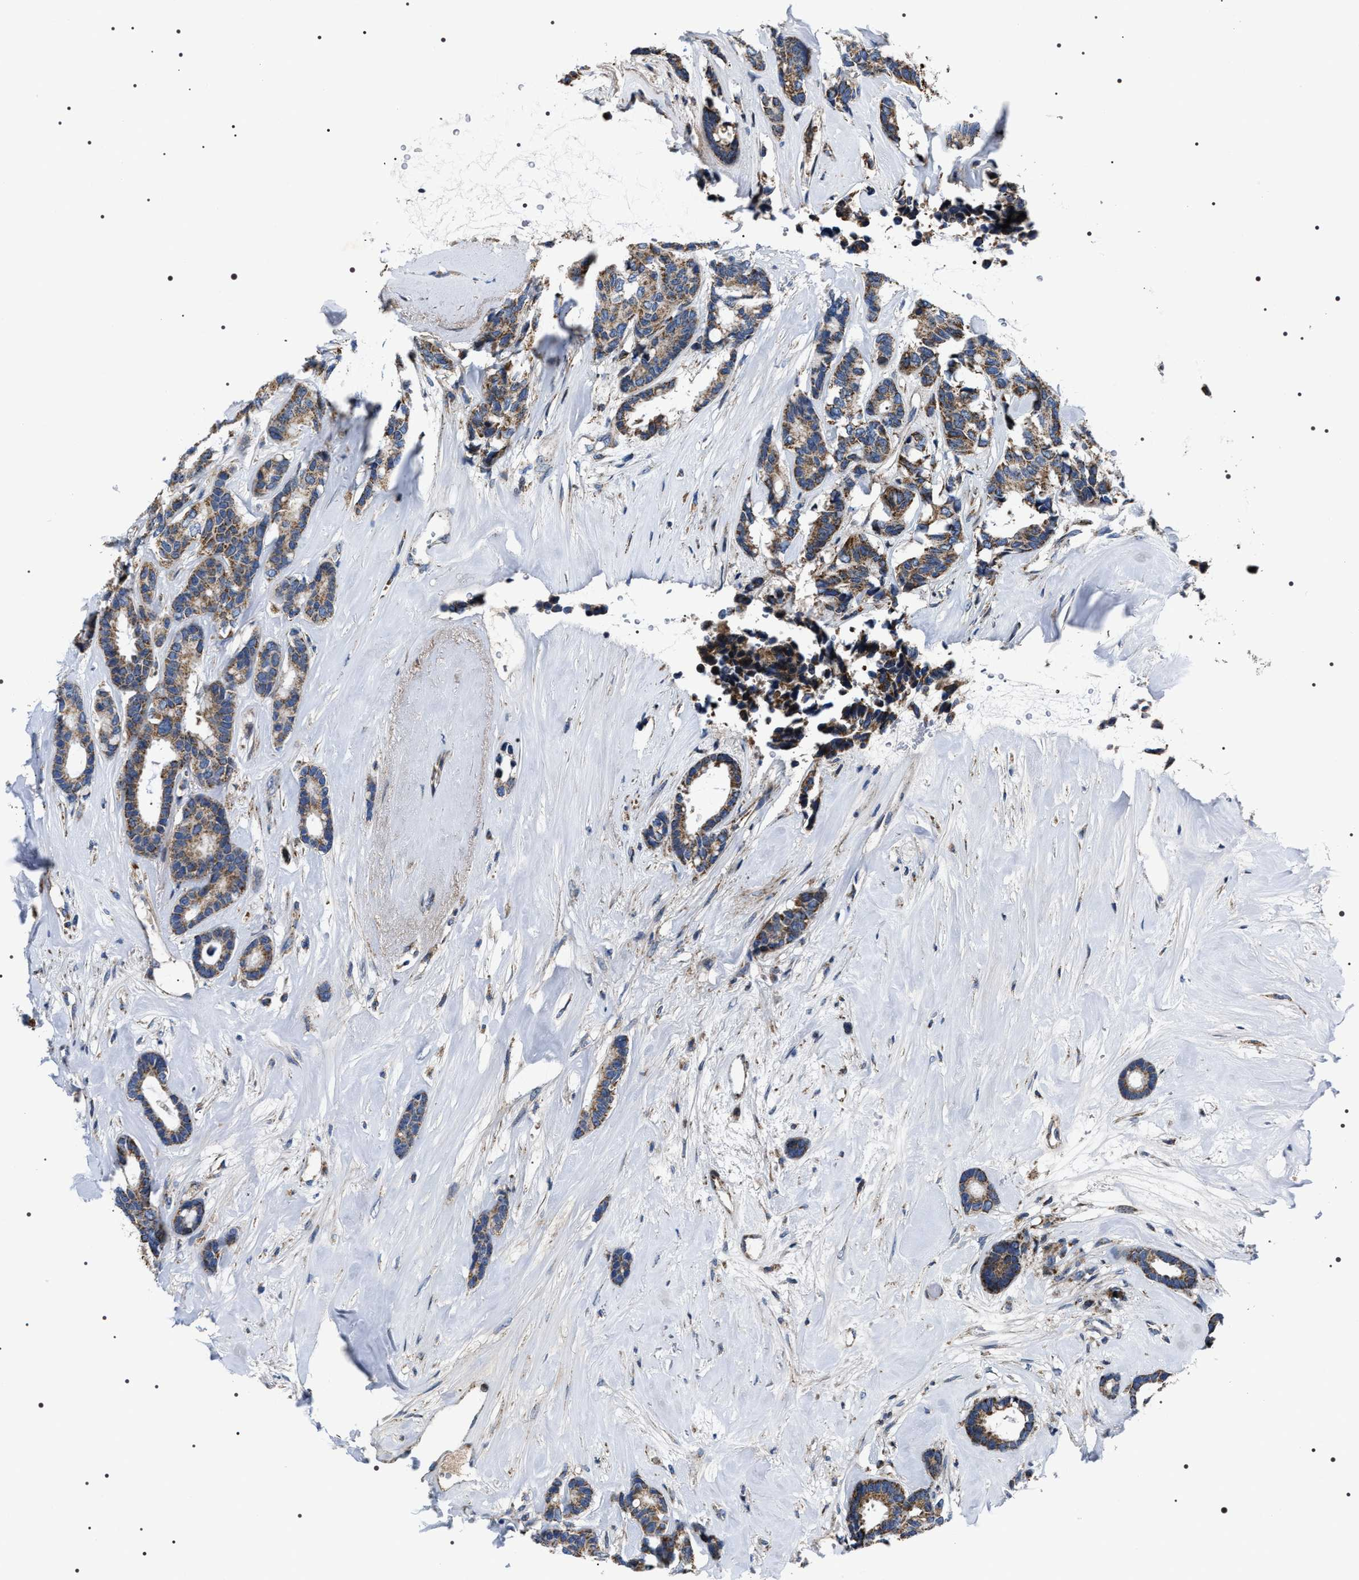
{"staining": {"intensity": "moderate", "quantity": ">75%", "location": "cytoplasmic/membranous"}, "tissue": "breast cancer", "cell_type": "Tumor cells", "image_type": "cancer", "snomed": [{"axis": "morphology", "description": "Duct carcinoma"}, {"axis": "topography", "description": "Breast"}], "caption": "Moderate cytoplasmic/membranous protein expression is appreciated in approximately >75% of tumor cells in breast invasive ductal carcinoma. (IHC, brightfield microscopy, high magnification).", "gene": "NTMT1", "patient": {"sex": "female", "age": 87}}